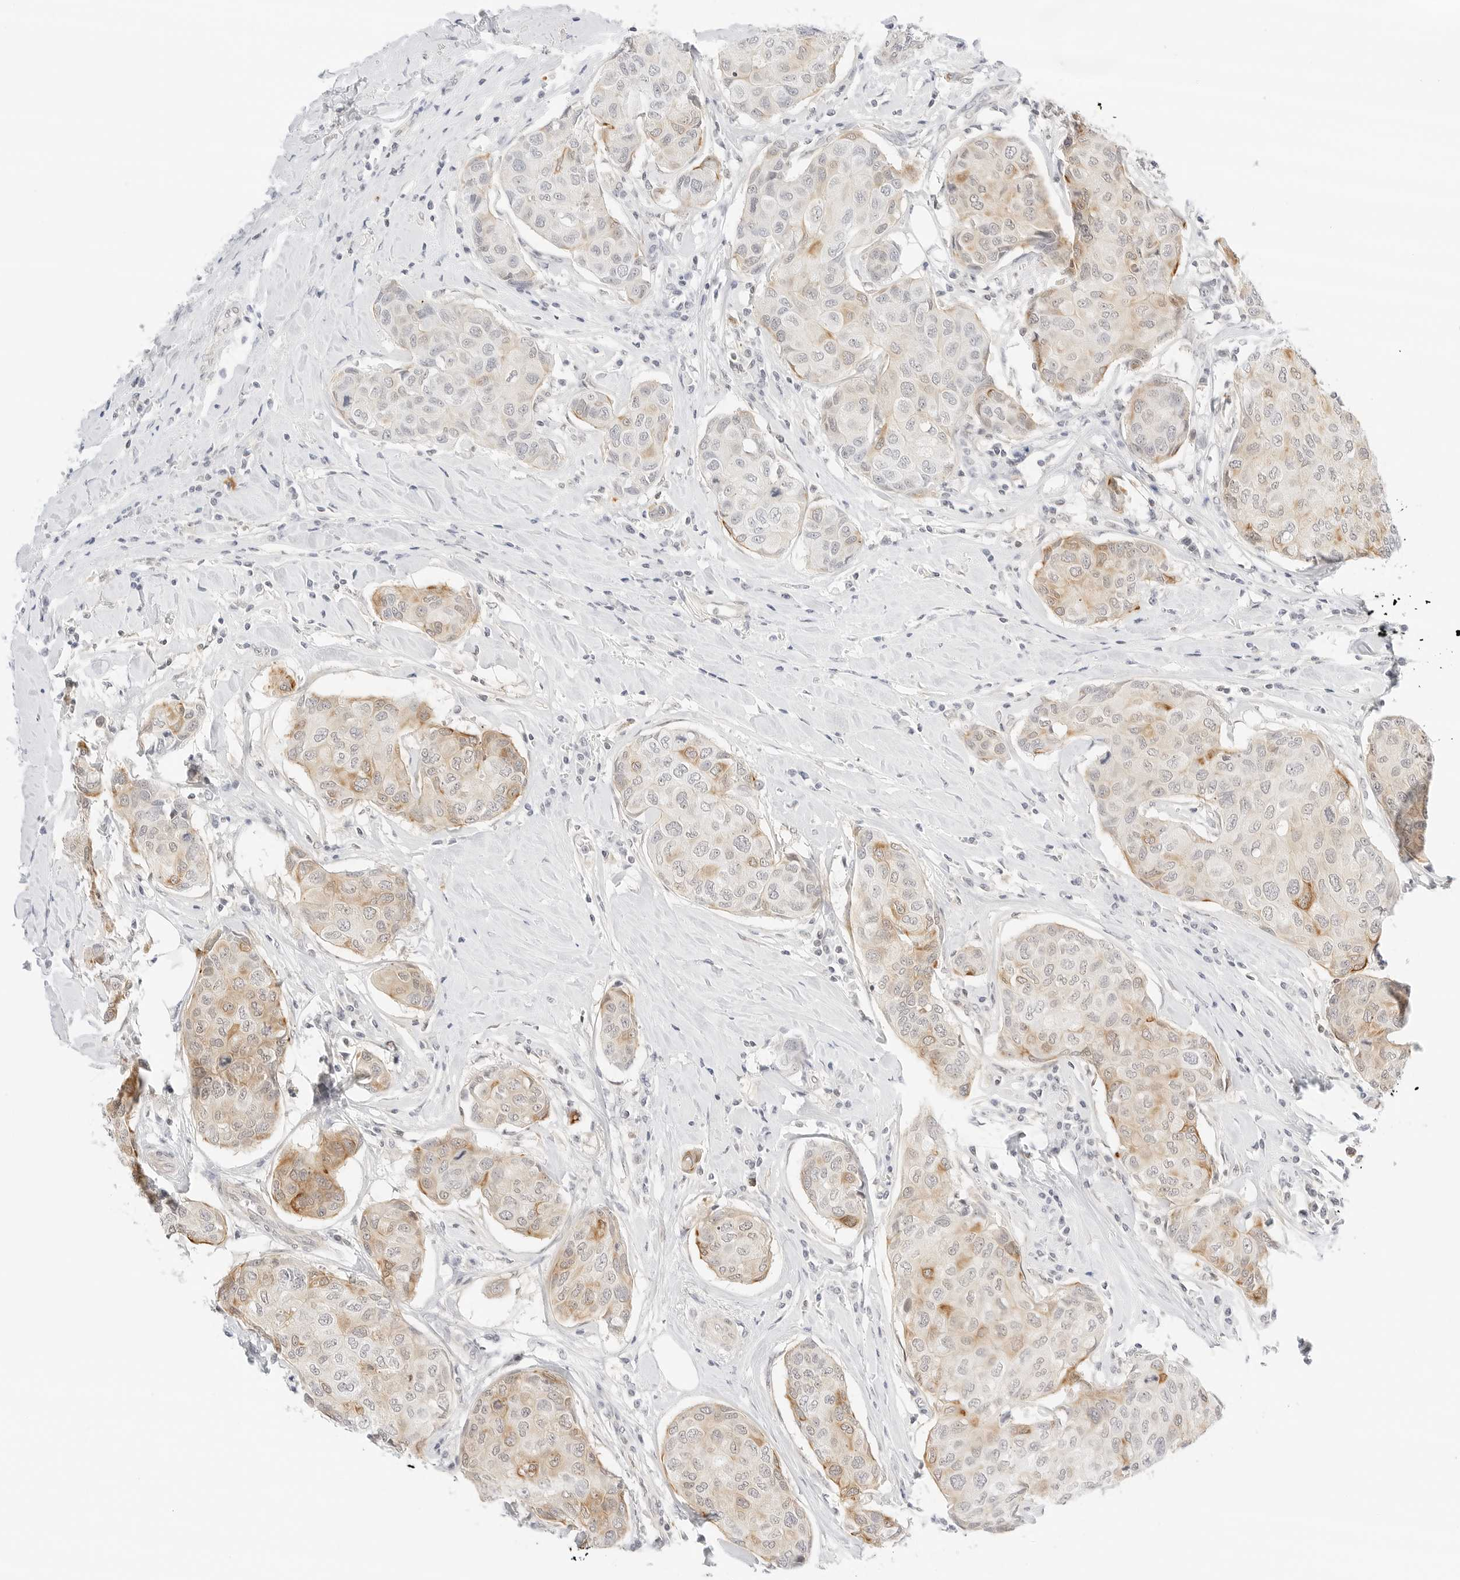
{"staining": {"intensity": "moderate", "quantity": "<25%", "location": "cytoplasmic/membranous"}, "tissue": "breast cancer", "cell_type": "Tumor cells", "image_type": "cancer", "snomed": [{"axis": "morphology", "description": "Duct carcinoma"}, {"axis": "topography", "description": "Breast"}], "caption": "Protein staining exhibits moderate cytoplasmic/membranous expression in about <25% of tumor cells in breast cancer (invasive ductal carcinoma).", "gene": "TEKT2", "patient": {"sex": "female", "age": 80}}